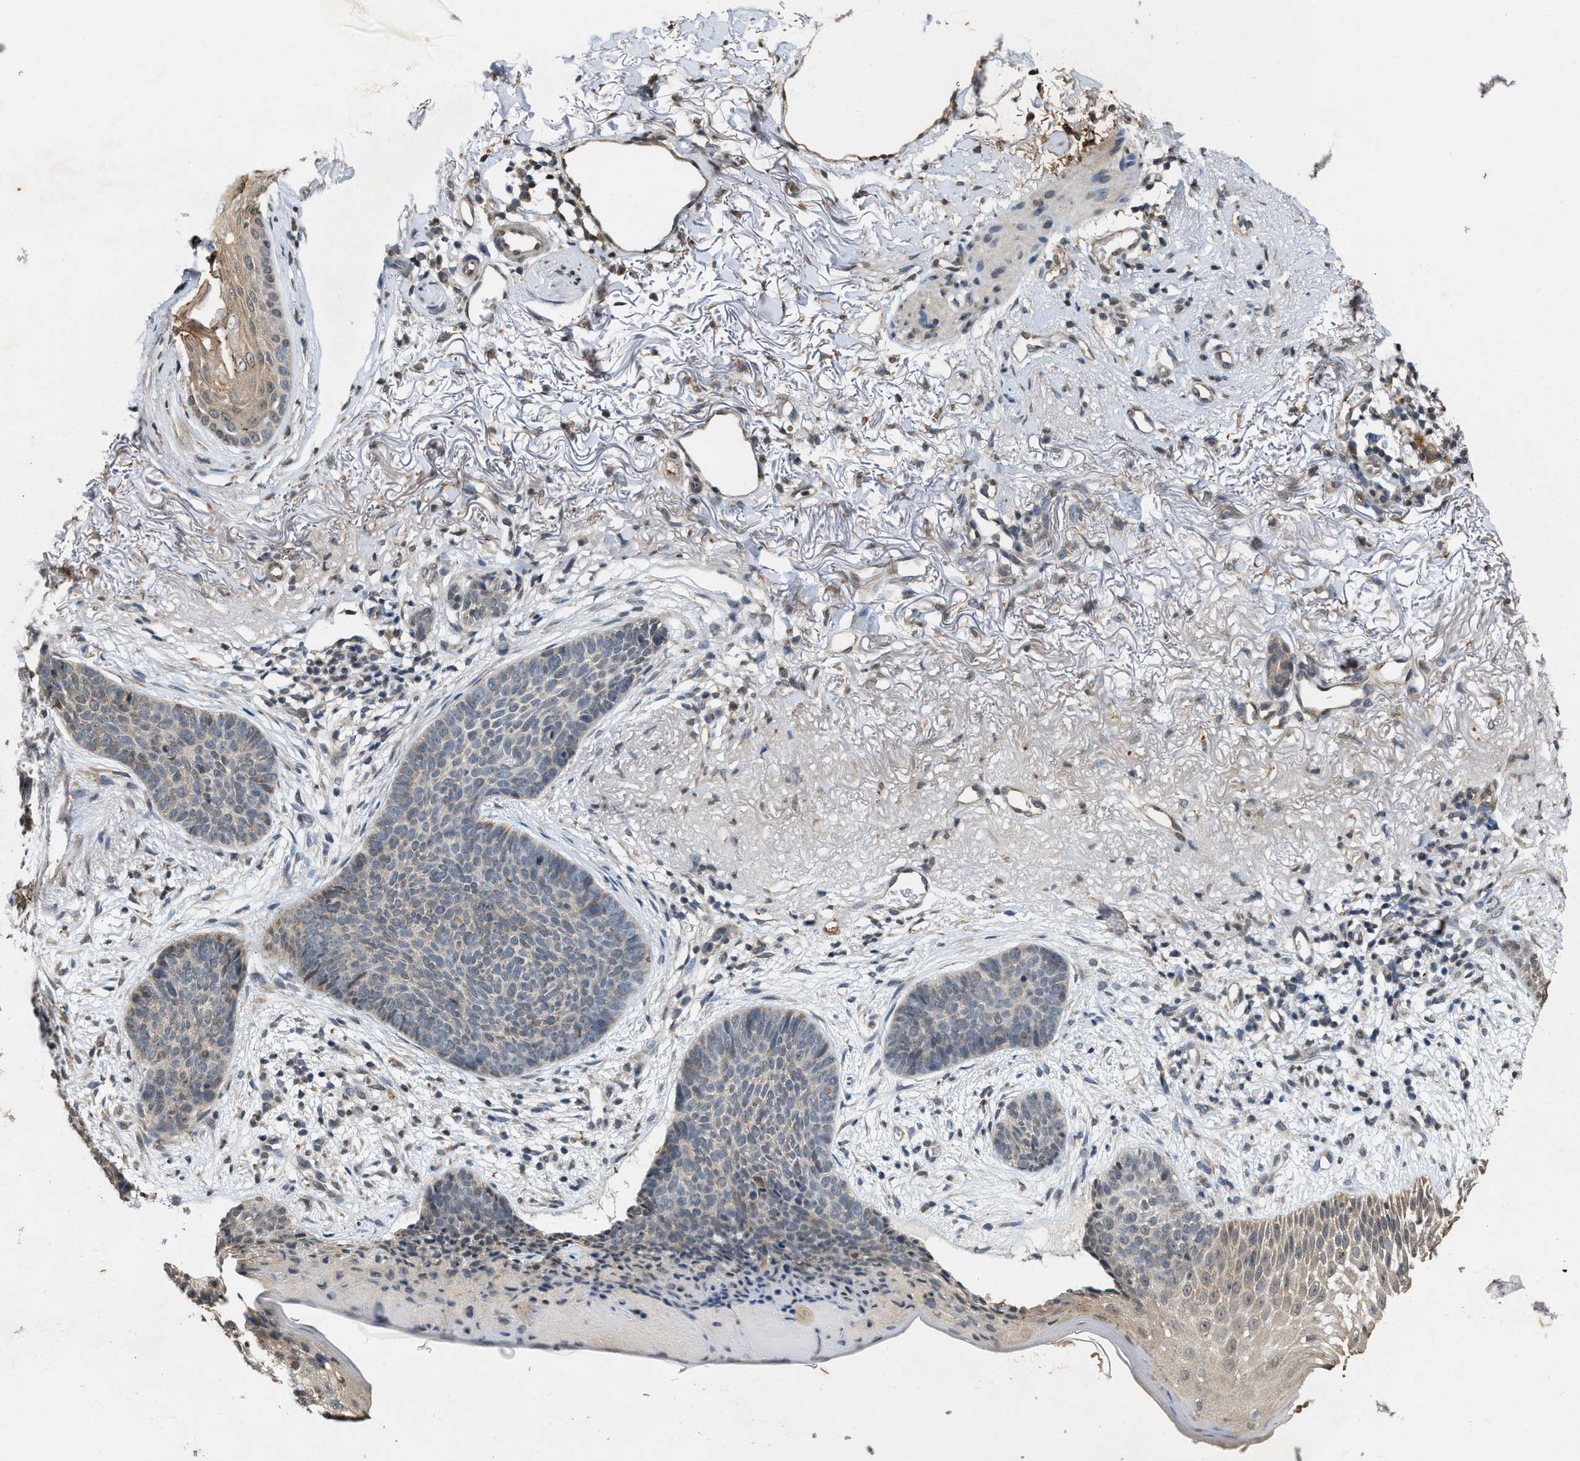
{"staining": {"intensity": "weak", "quantity": "25%-75%", "location": "cytoplasmic/membranous"}, "tissue": "skin cancer", "cell_type": "Tumor cells", "image_type": "cancer", "snomed": [{"axis": "morphology", "description": "Normal tissue, NOS"}, {"axis": "morphology", "description": "Basal cell carcinoma"}, {"axis": "topography", "description": "Skin"}], "caption": "Brown immunohistochemical staining in human skin cancer shows weak cytoplasmic/membranous expression in about 25%-75% of tumor cells. Nuclei are stained in blue.", "gene": "KIF21A", "patient": {"sex": "female", "age": 70}}